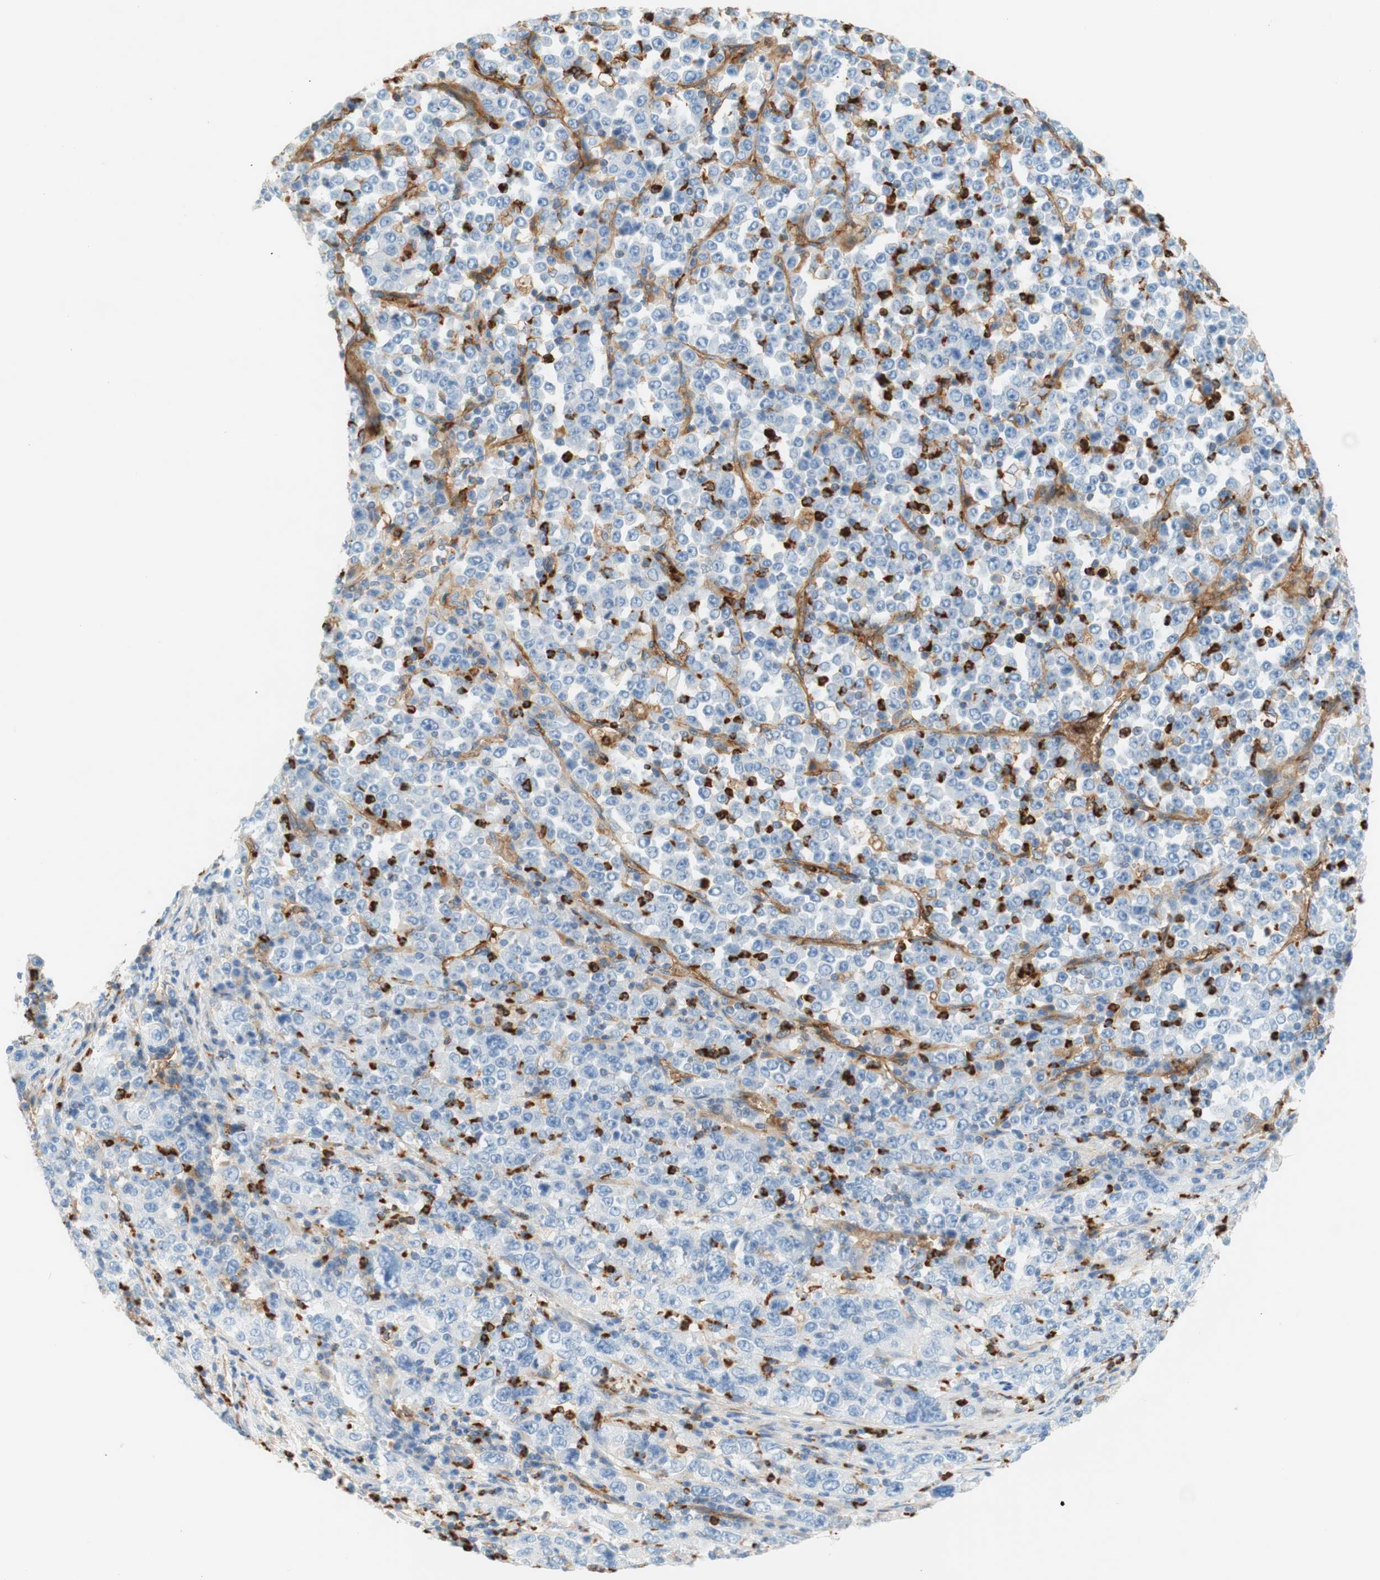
{"staining": {"intensity": "negative", "quantity": "none", "location": "none"}, "tissue": "stomach cancer", "cell_type": "Tumor cells", "image_type": "cancer", "snomed": [{"axis": "morphology", "description": "Normal tissue, NOS"}, {"axis": "morphology", "description": "Adenocarcinoma, NOS"}, {"axis": "topography", "description": "Stomach, upper"}, {"axis": "topography", "description": "Stomach"}], "caption": "IHC histopathology image of neoplastic tissue: human stomach adenocarcinoma stained with DAB (3,3'-diaminobenzidine) shows no significant protein expression in tumor cells. (DAB (3,3'-diaminobenzidine) IHC, high magnification).", "gene": "STOM", "patient": {"sex": "male", "age": 59}}